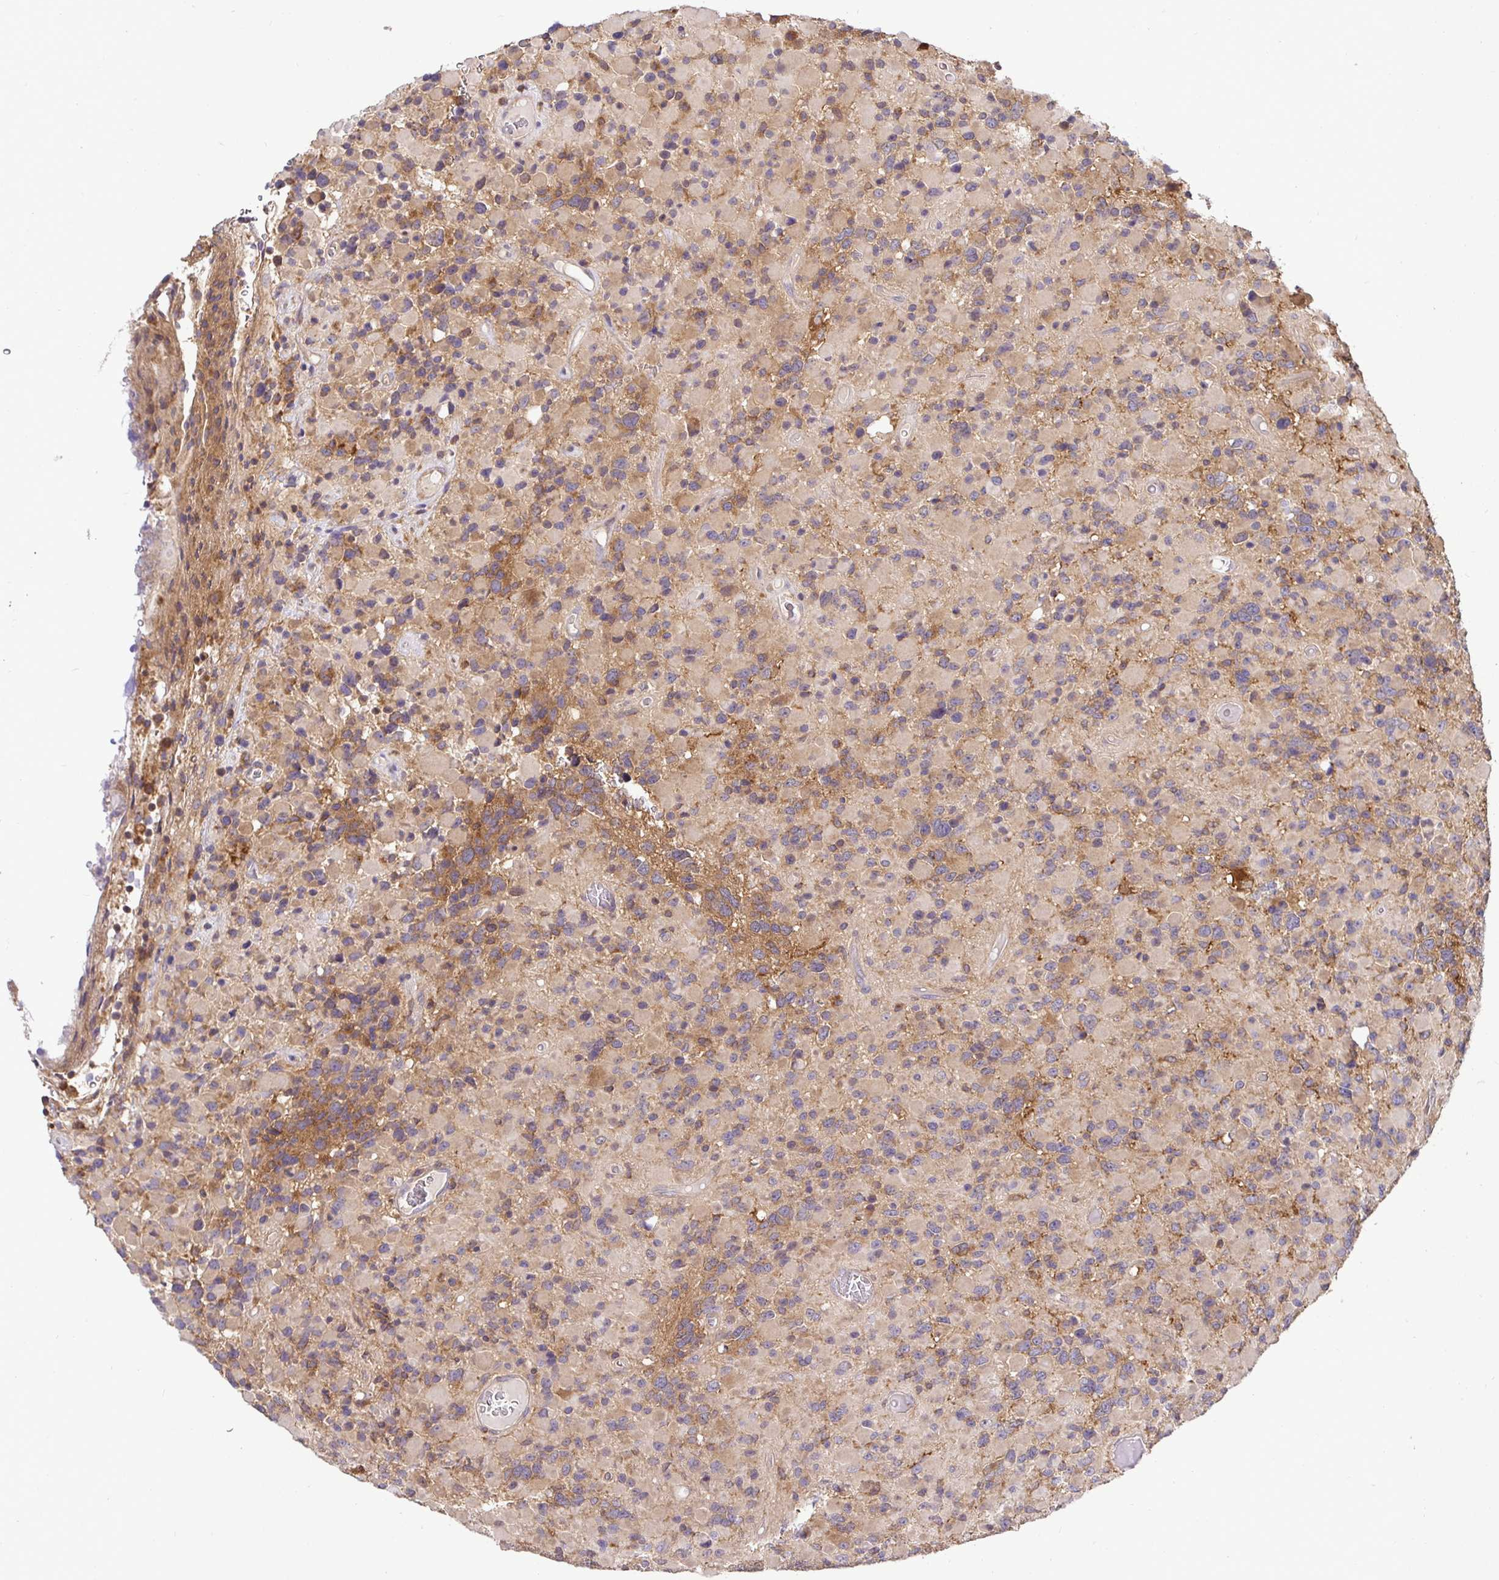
{"staining": {"intensity": "moderate", "quantity": "<25%", "location": "cytoplasmic/membranous"}, "tissue": "glioma", "cell_type": "Tumor cells", "image_type": "cancer", "snomed": [{"axis": "morphology", "description": "Glioma, malignant, High grade"}, {"axis": "topography", "description": "Brain"}], "caption": "Immunohistochemical staining of glioma reveals low levels of moderate cytoplasmic/membranous positivity in approximately <25% of tumor cells.", "gene": "ATP6V1F", "patient": {"sex": "female", "age": 40}}